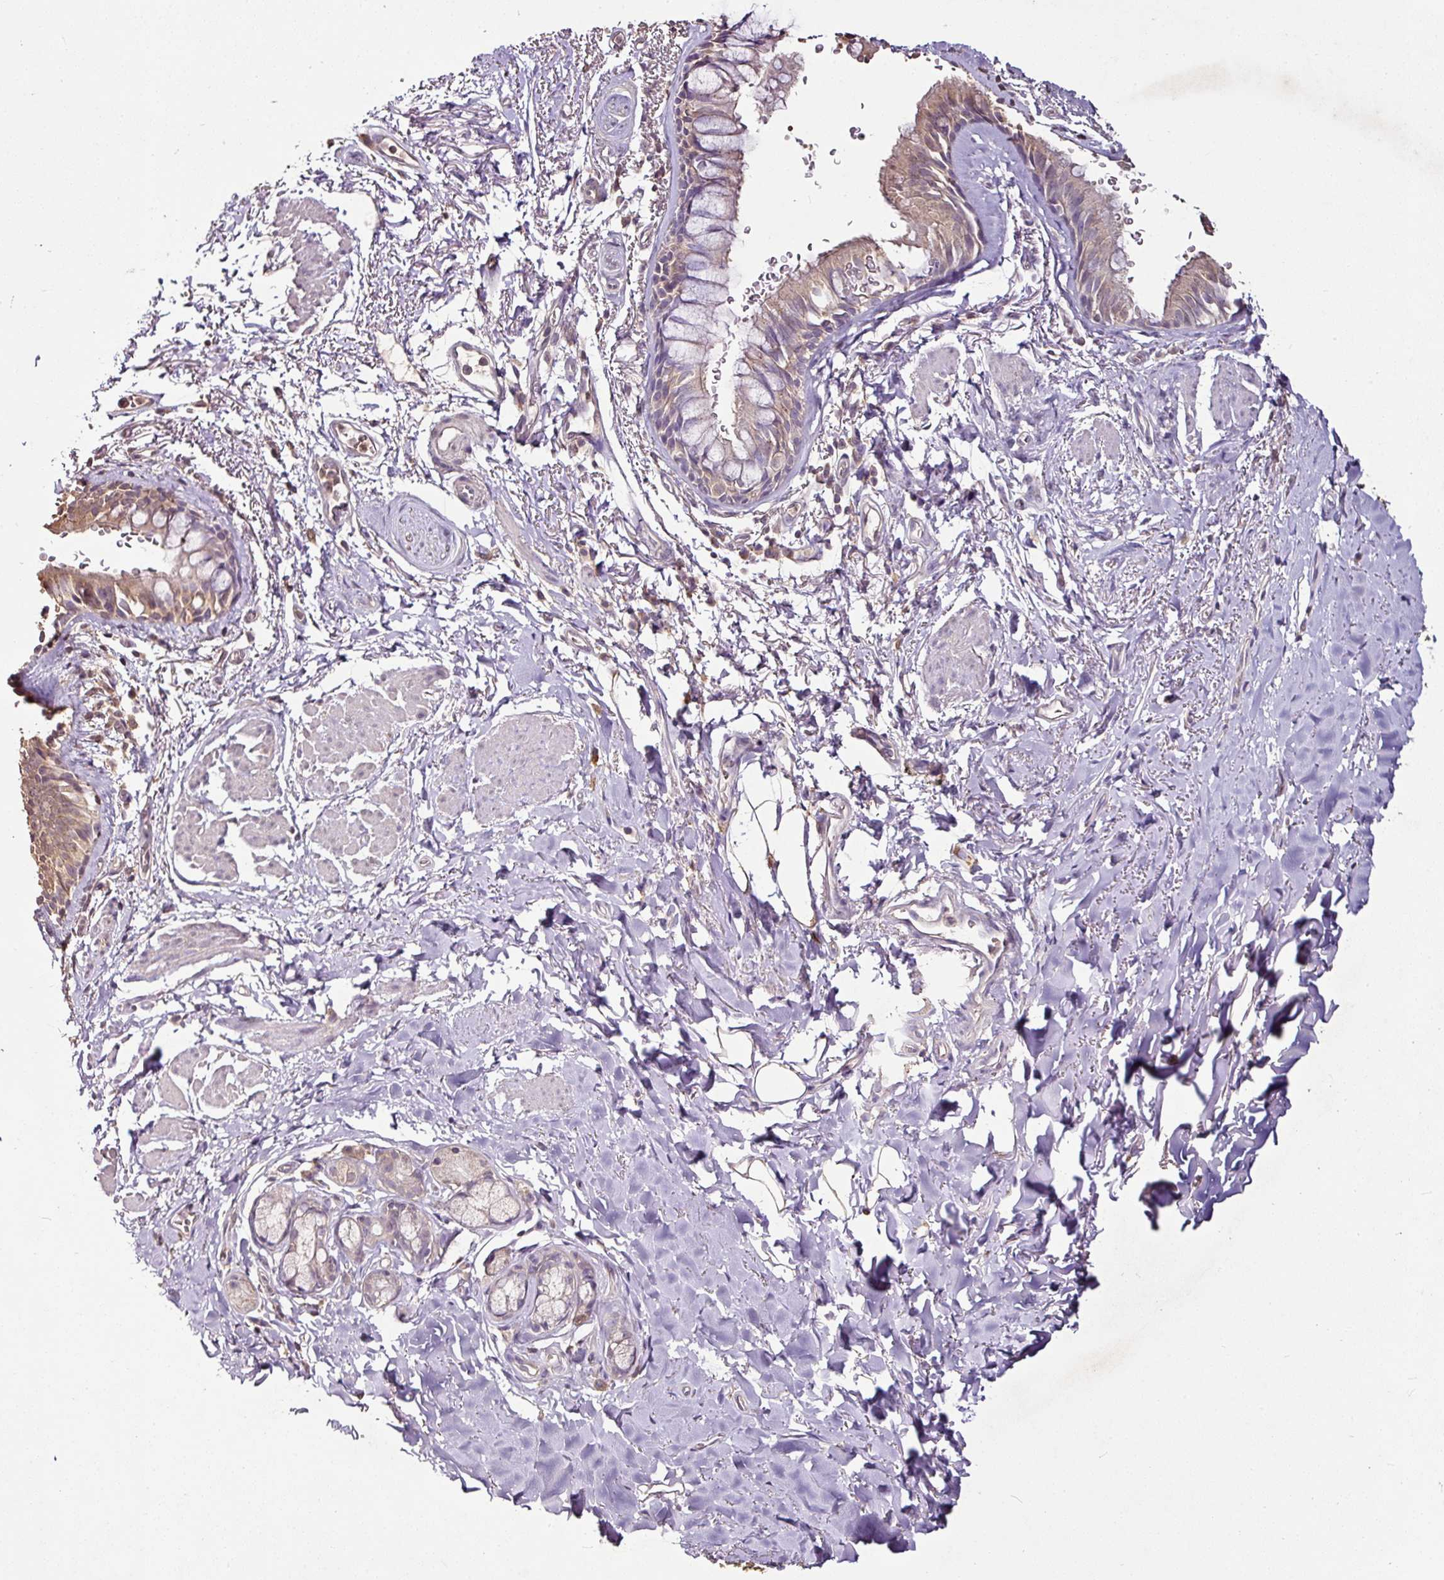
{"staining": {"intensity": "moderate", "quantity": ">75%", "location": "cytoplasmic/membranous"}, "tissue": "bronchus", "cell_type": "Respiratory epithelial cells", "image_type": "normal", "snomed": [{"axis": "morphology", "description": "Normal tissue, NOS"}, {"axis": "topography", "description": "Bronchus"}], "caption": "Normal bronchus reveals moderate cytoplasmic/membranous expression in approximately >75% of respiratory epithelial cells, visualized by immunohistochemistry. (Stains: DAB (3,3'-diaminobenzidine) in brown, nuclei in blue, Microscopy: brightfield microscopy at high magnification).", "gene": "RPL38", "patient": {"sex": "male", "age": 67}}